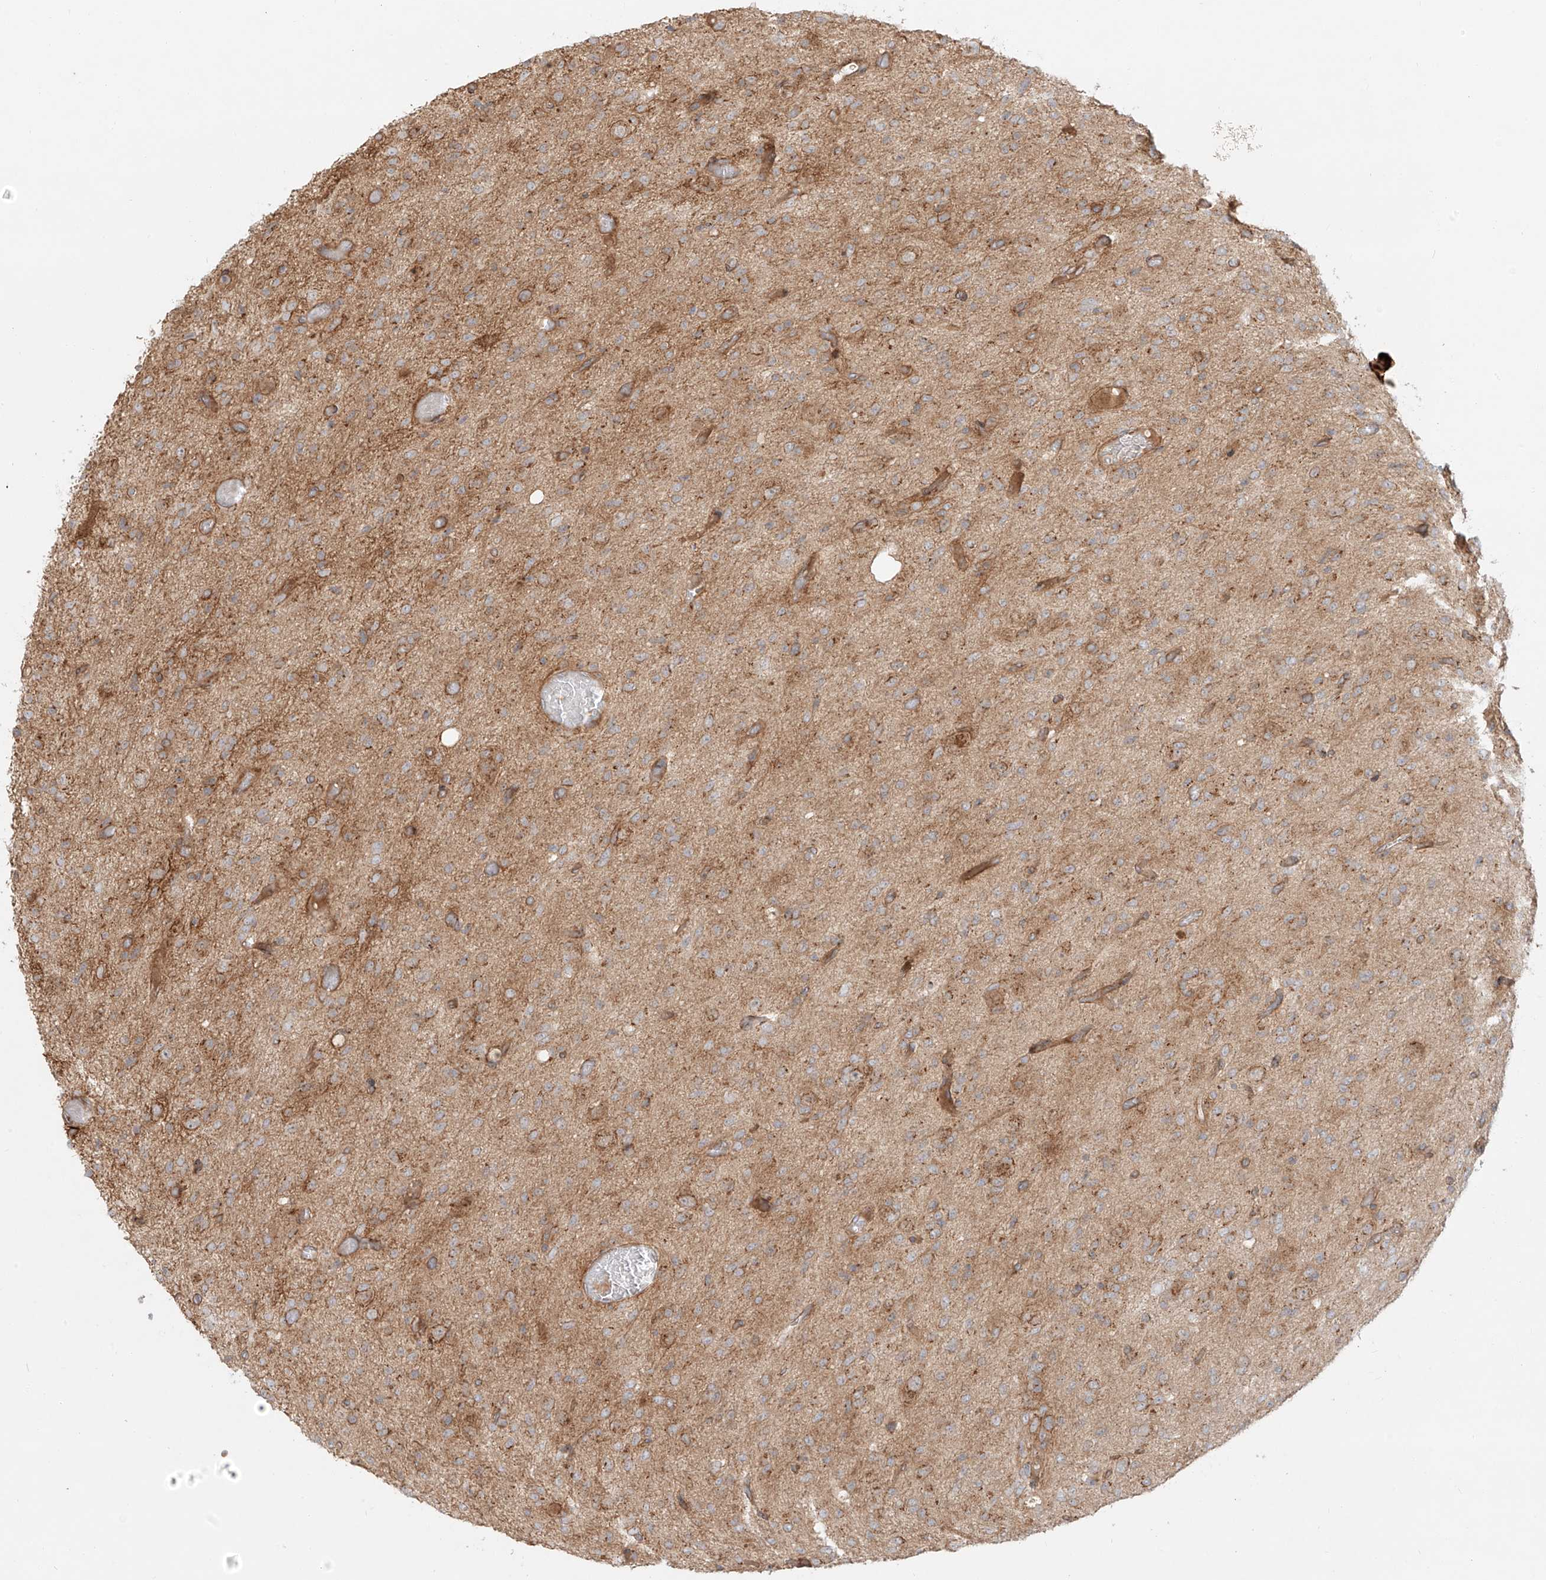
{"staining": {"intensity": "moderate", "quantity": ">75%", "location": "cytoplasmic/membranous"}, "tissue": "glioma", "cell_type": "Tumor cells", "image_type": "cancer", "snomed": [{"axis": "morphology", "description": "Glioma, malignant, High grade"}, {"axis": "topography", "description": "Brain"}], "caption": "Glioma tissue shows moderate cytoplasmic/membranous positivity in about >75% of tumor cells", "gene": "ZNF287", "patient": {"sex": "female", "age": 59}}